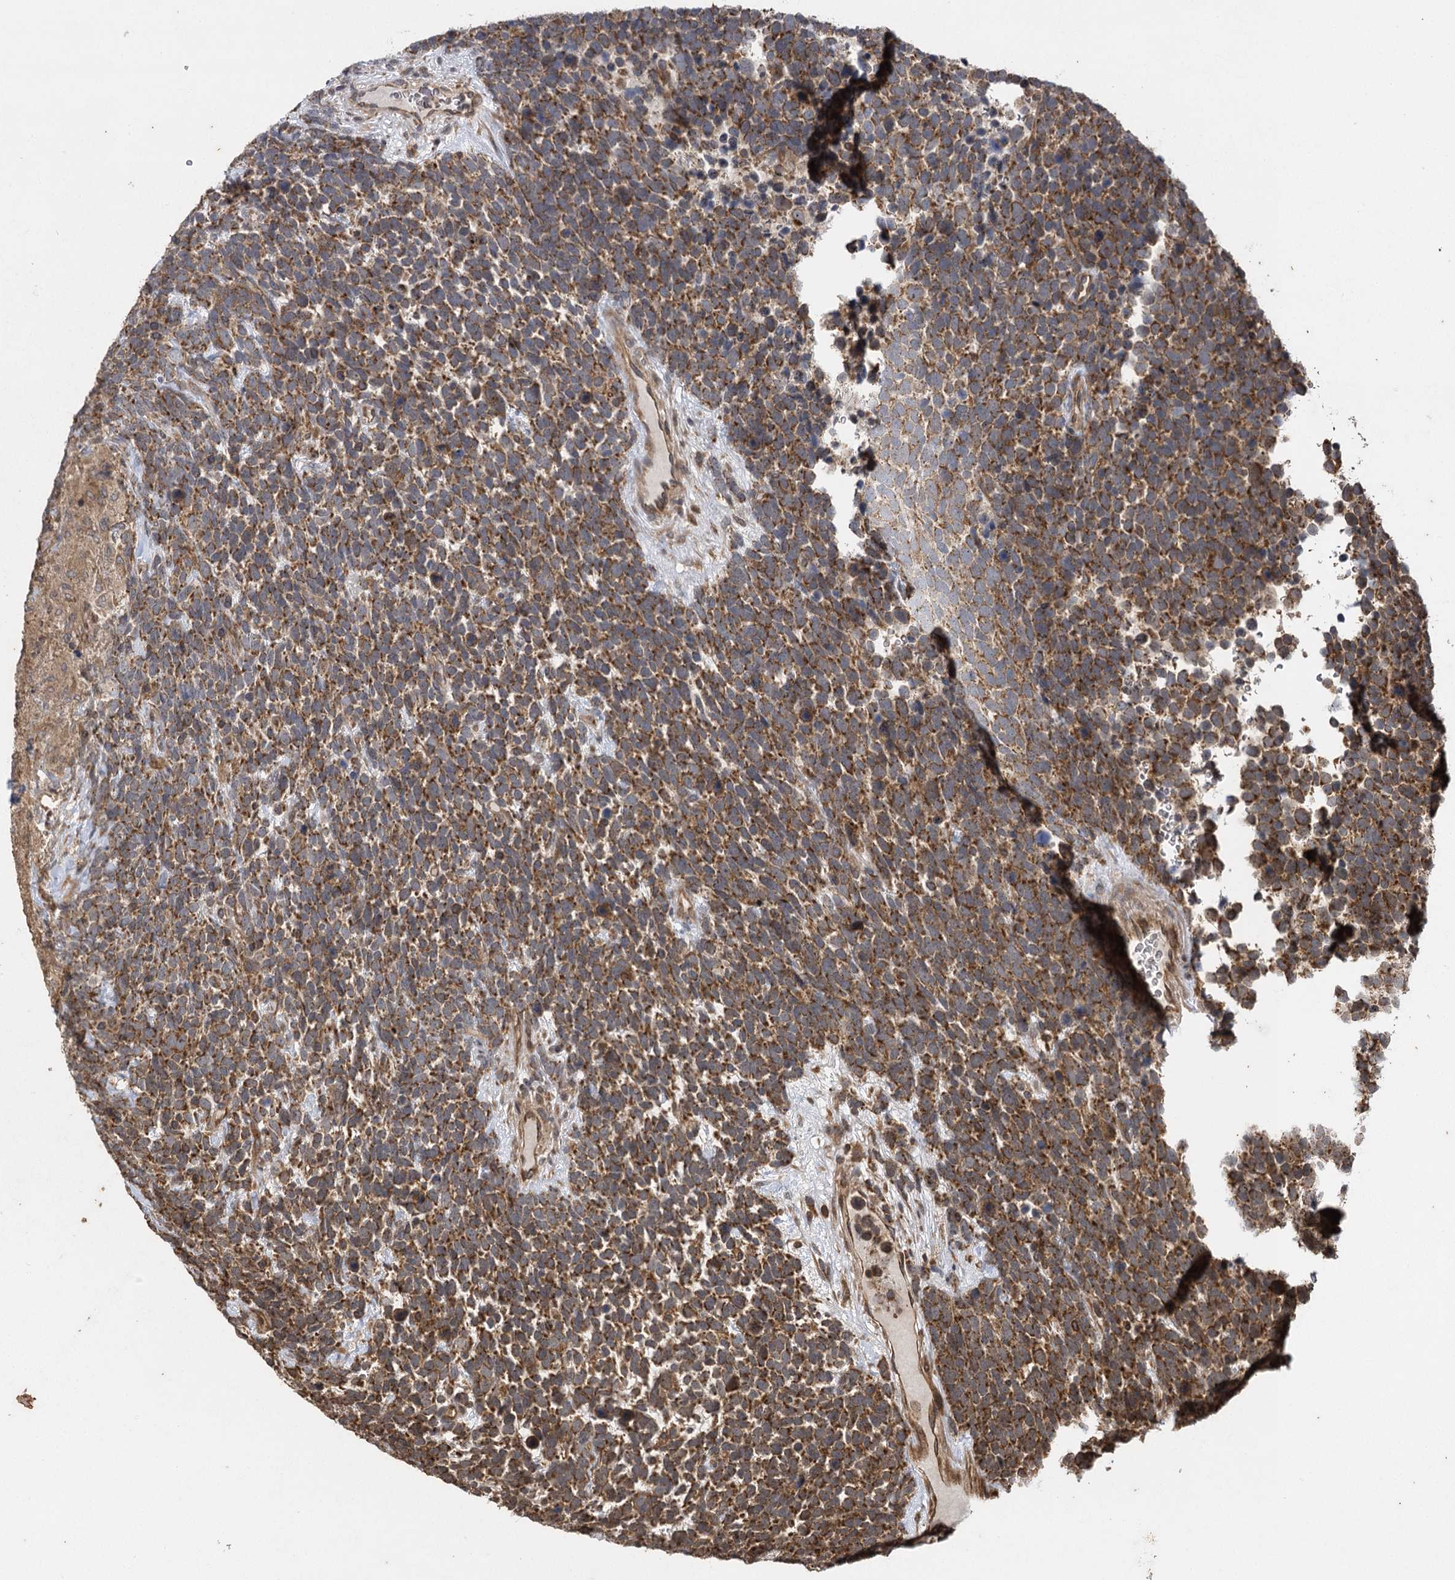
{"staining": {"intensity": "moderate", "quantity": ">75%", "location": "cytoplasmic/membranous"}, "tissue": "urothelial cancer", "cell_type": "Tumor cells", "image_type": "cancer", "snomed": [{"axis": "morphology", "description": "Urothelial carcinoma, High grade"}, {"axis": "topography", "description": "Urinary bladder"}], "caption": "This is a histology image of immunohistochemistry staining of urothelial carcinoma (high-grade), which shows moderate positivity in the cytoplasmic/membranous of tumor cells.", "gene": "IL11RA", "patient": {"sex": "female", "age": 82}}